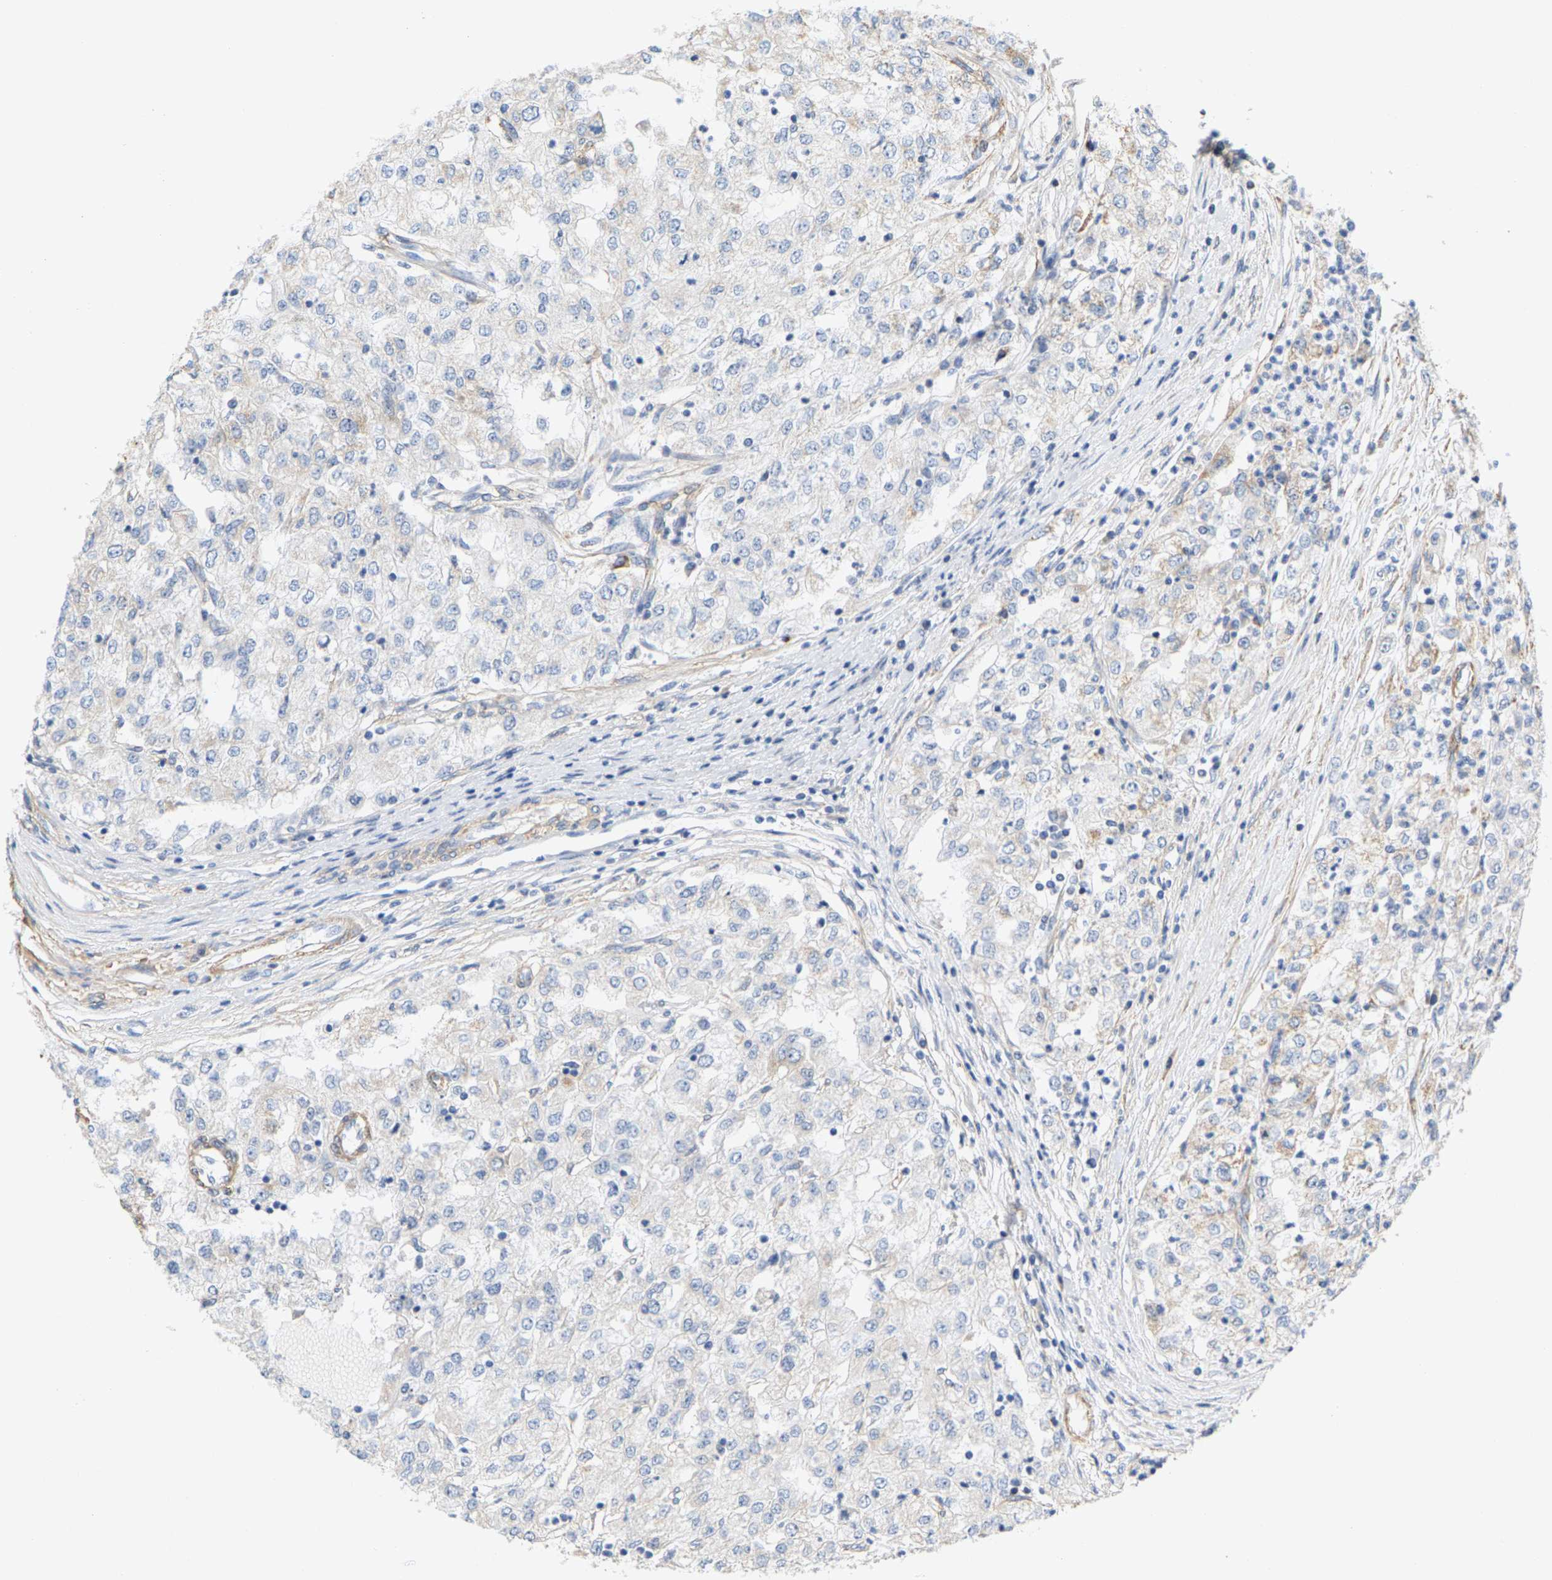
{"staining": {"intensity": "moderate", "quantity": "<25%", "location": "cytoplasmic/membranous"}, "tissue": "renal cancer", "cell_type": "Tumor cells", "image_type": "cancer", "snomed": [{"axis": "morphology", "description": "Adenocarcinoma, NOS"}, {"axis": "topography", "description": "Kidney"}], "caption": "A histopathology image showing moderate cytoplasmic/membranous expression in about <25% of tumor cells in adenocarcinoma (renal), as visualized by brown immunohistochemical staining.", "gene": "SHMT2", "patient": {"sex": "female", "age": 54}}